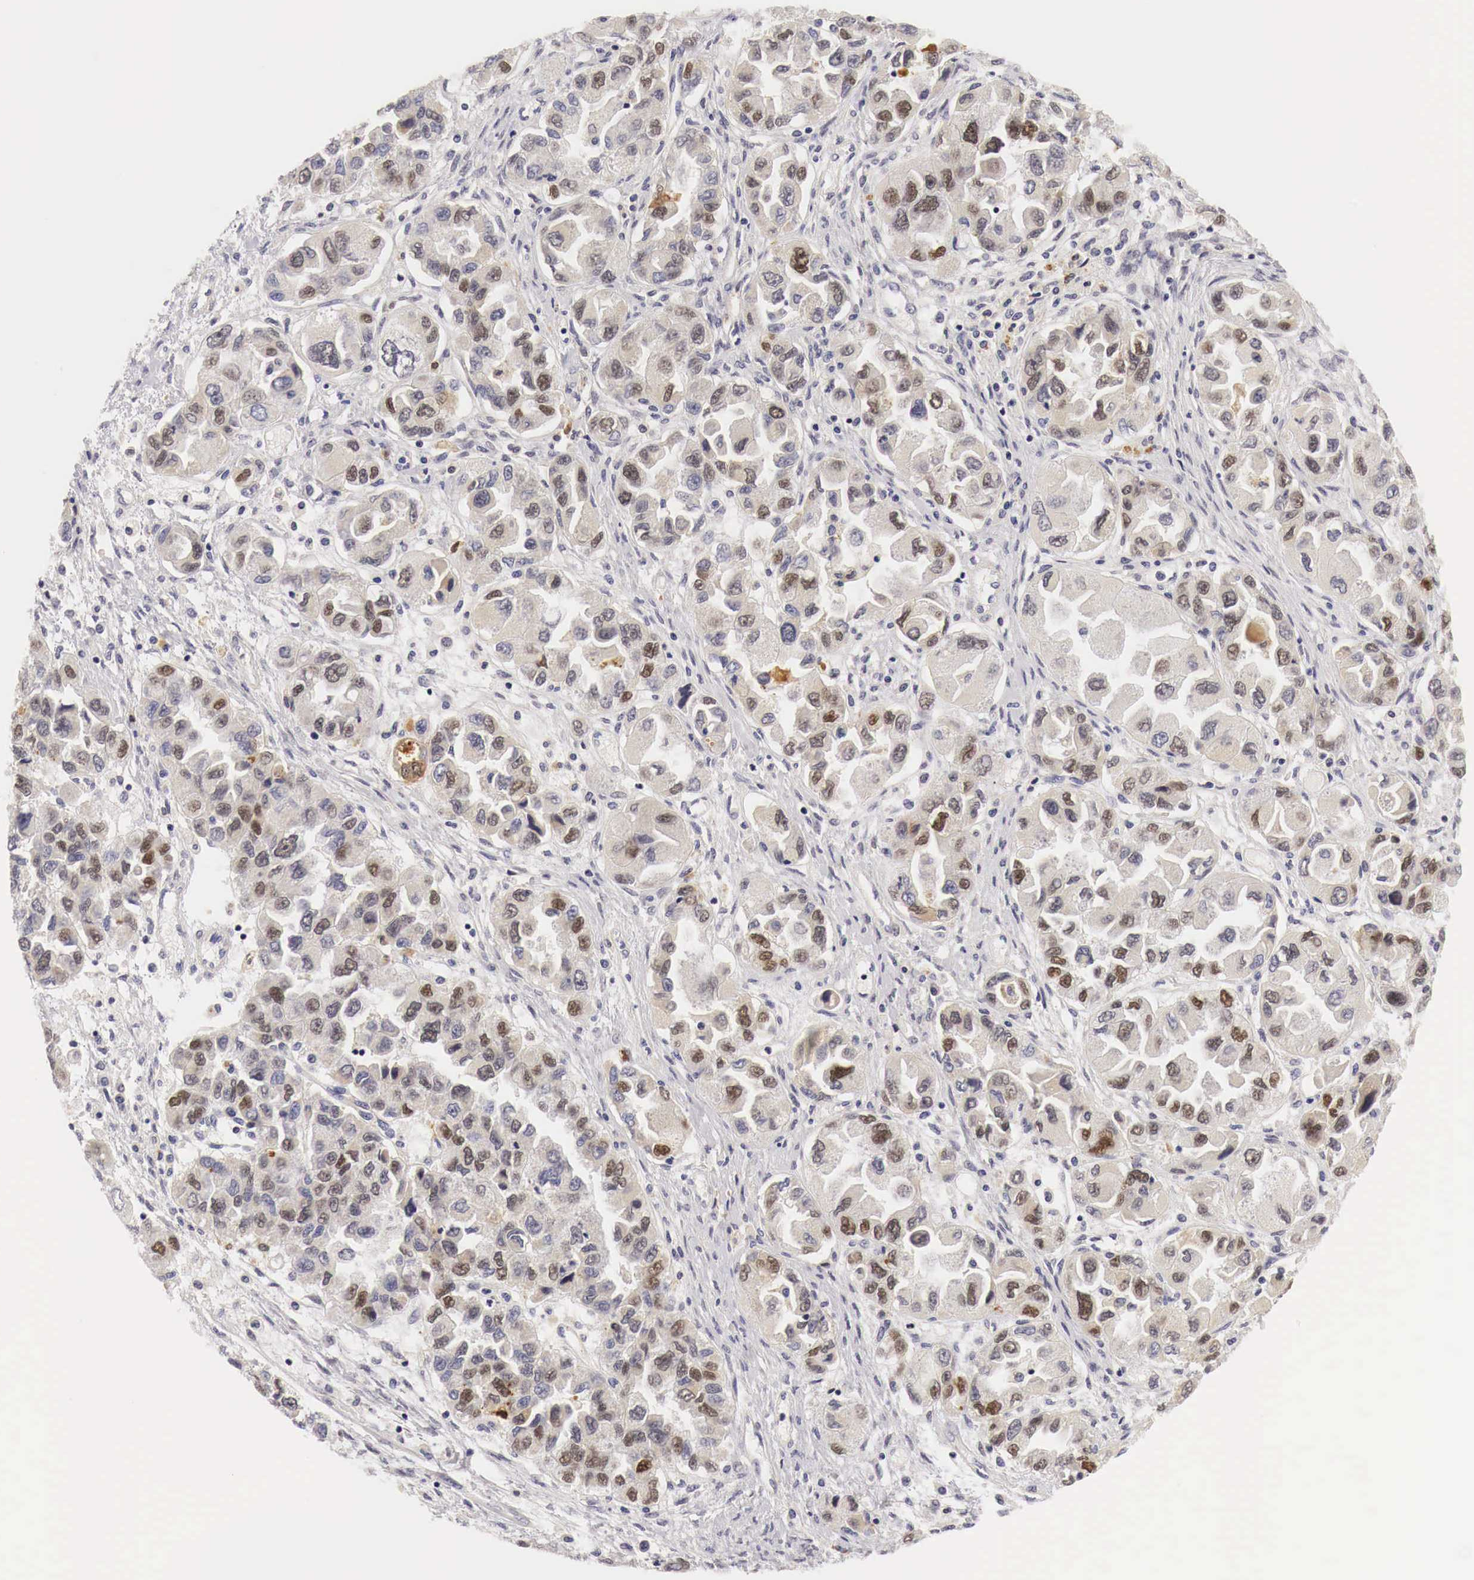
{"staining": {"intensity": "weak", "quantity": "<25%", "location": "cytoplasmic/membranous"}, "tissue": "ovarian cancer", "cell_type": "Tumor cells", "image_type": "cancer", "snomed": [{"axis": "morphology", "description": "Cystadenocarcinoma, serous, NOS"}, {"axis": "topography", "description": "Ovary"}], "caption": "Tumor cells are negative for brown protein staining in serous cystadenocarcinoma (ovarian).", "gene": "CASP3", "patient": {"sex": "female", "age": 84}}